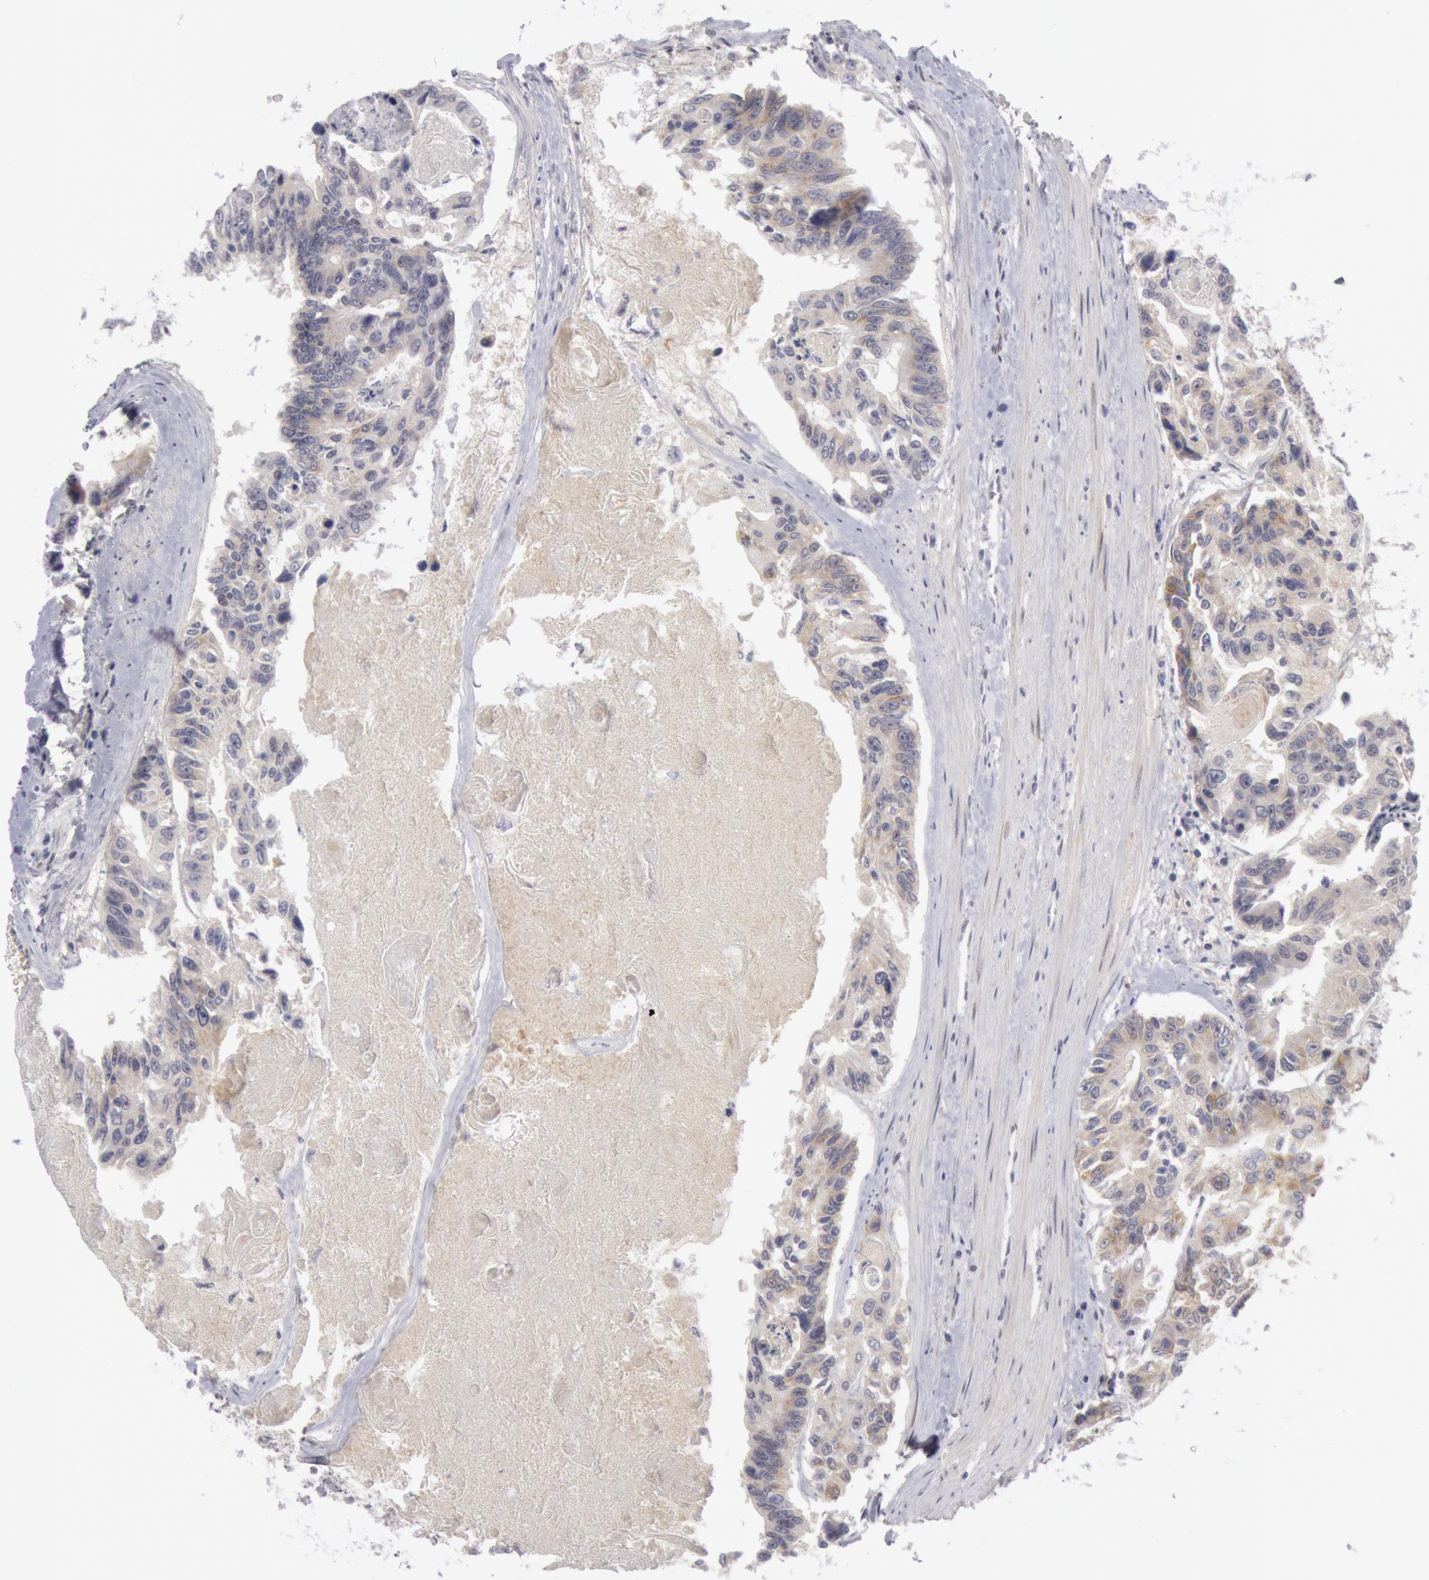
{"staining": {"intensity": "weak", "quantity": "25%-75%", "location": "cytoplasmic/membranous"}, "tissue": "colorectal cancer", "cell_type": "Tumor cells", "image_type": "cancer", "snomed": [{"axis": "morphology", "description": "Adenocarcinoma, NOS"}, {"axis": "topography", "description": "Colon"}], "caption": "Colorectal adenocarcinoma tissue displays weak cytoplasmic/membranous expression in approximately 25%-75% of tumor cells", "gene": "JOSD1", "patient": {"sex": "female", "age": 86}}